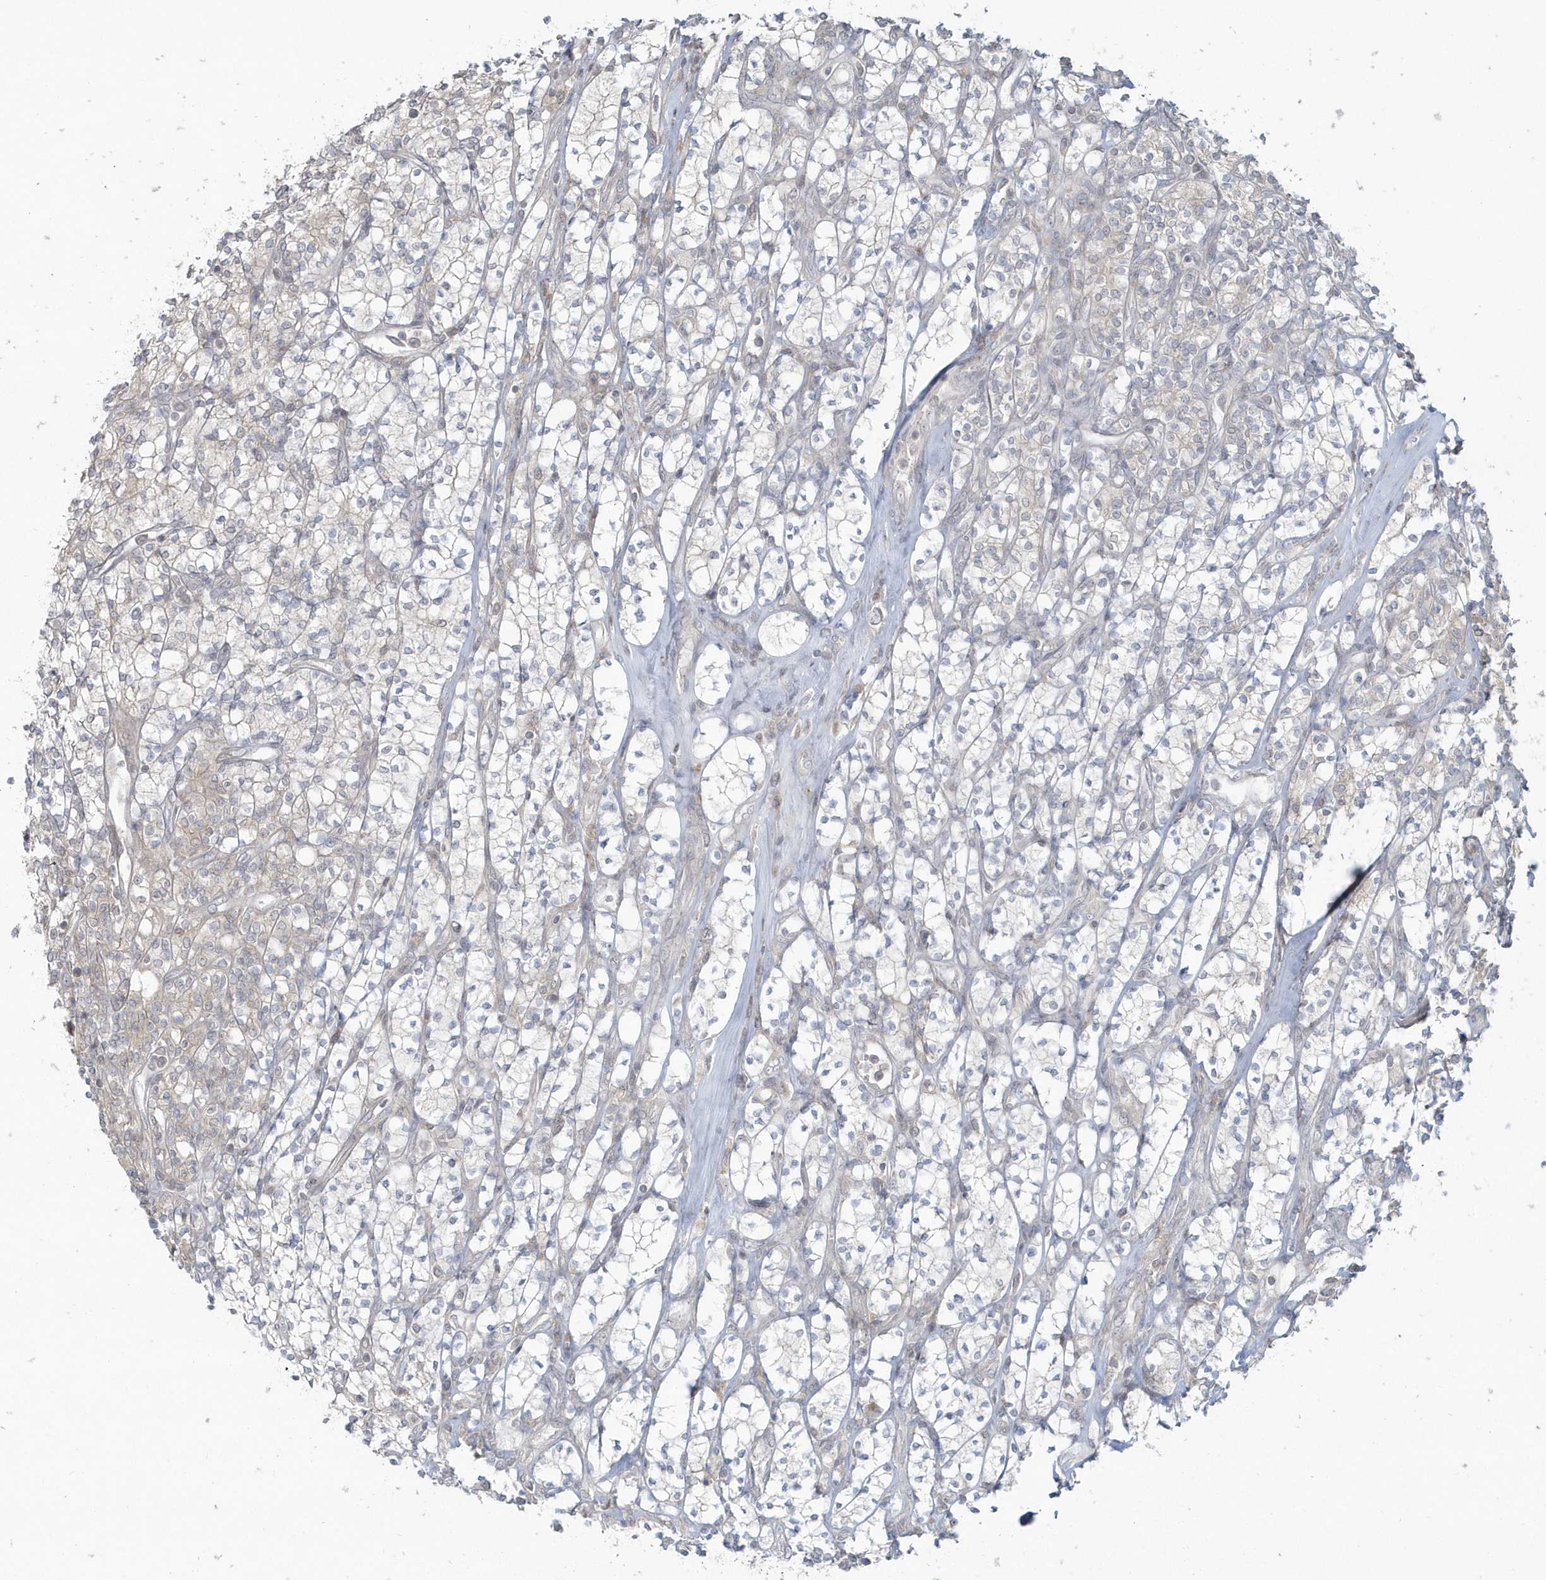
{"staining": {"intensity": "negative", "quantity": "none", "location": "none"}, "tissue": "renal cancer", "cell_type": "Tumor cells", "image_type": "cancer", "snomed": [{"axis": "morphology", "description": "Adenocarcinoma, NOS"}, {"axis": "topography", "description": "Kidney"}], "caption": "High magnification brightfield microscopy of adenocarcinoma (renal) stained with DAB (brown) and counterstained with hematoxylin (blue): tumor cells show no significant staining. (Brightfield microscopy of DAB IHC at high magnification).", "gene": "BLTP3A", "patient": {"sex": "male", "age": 77}}